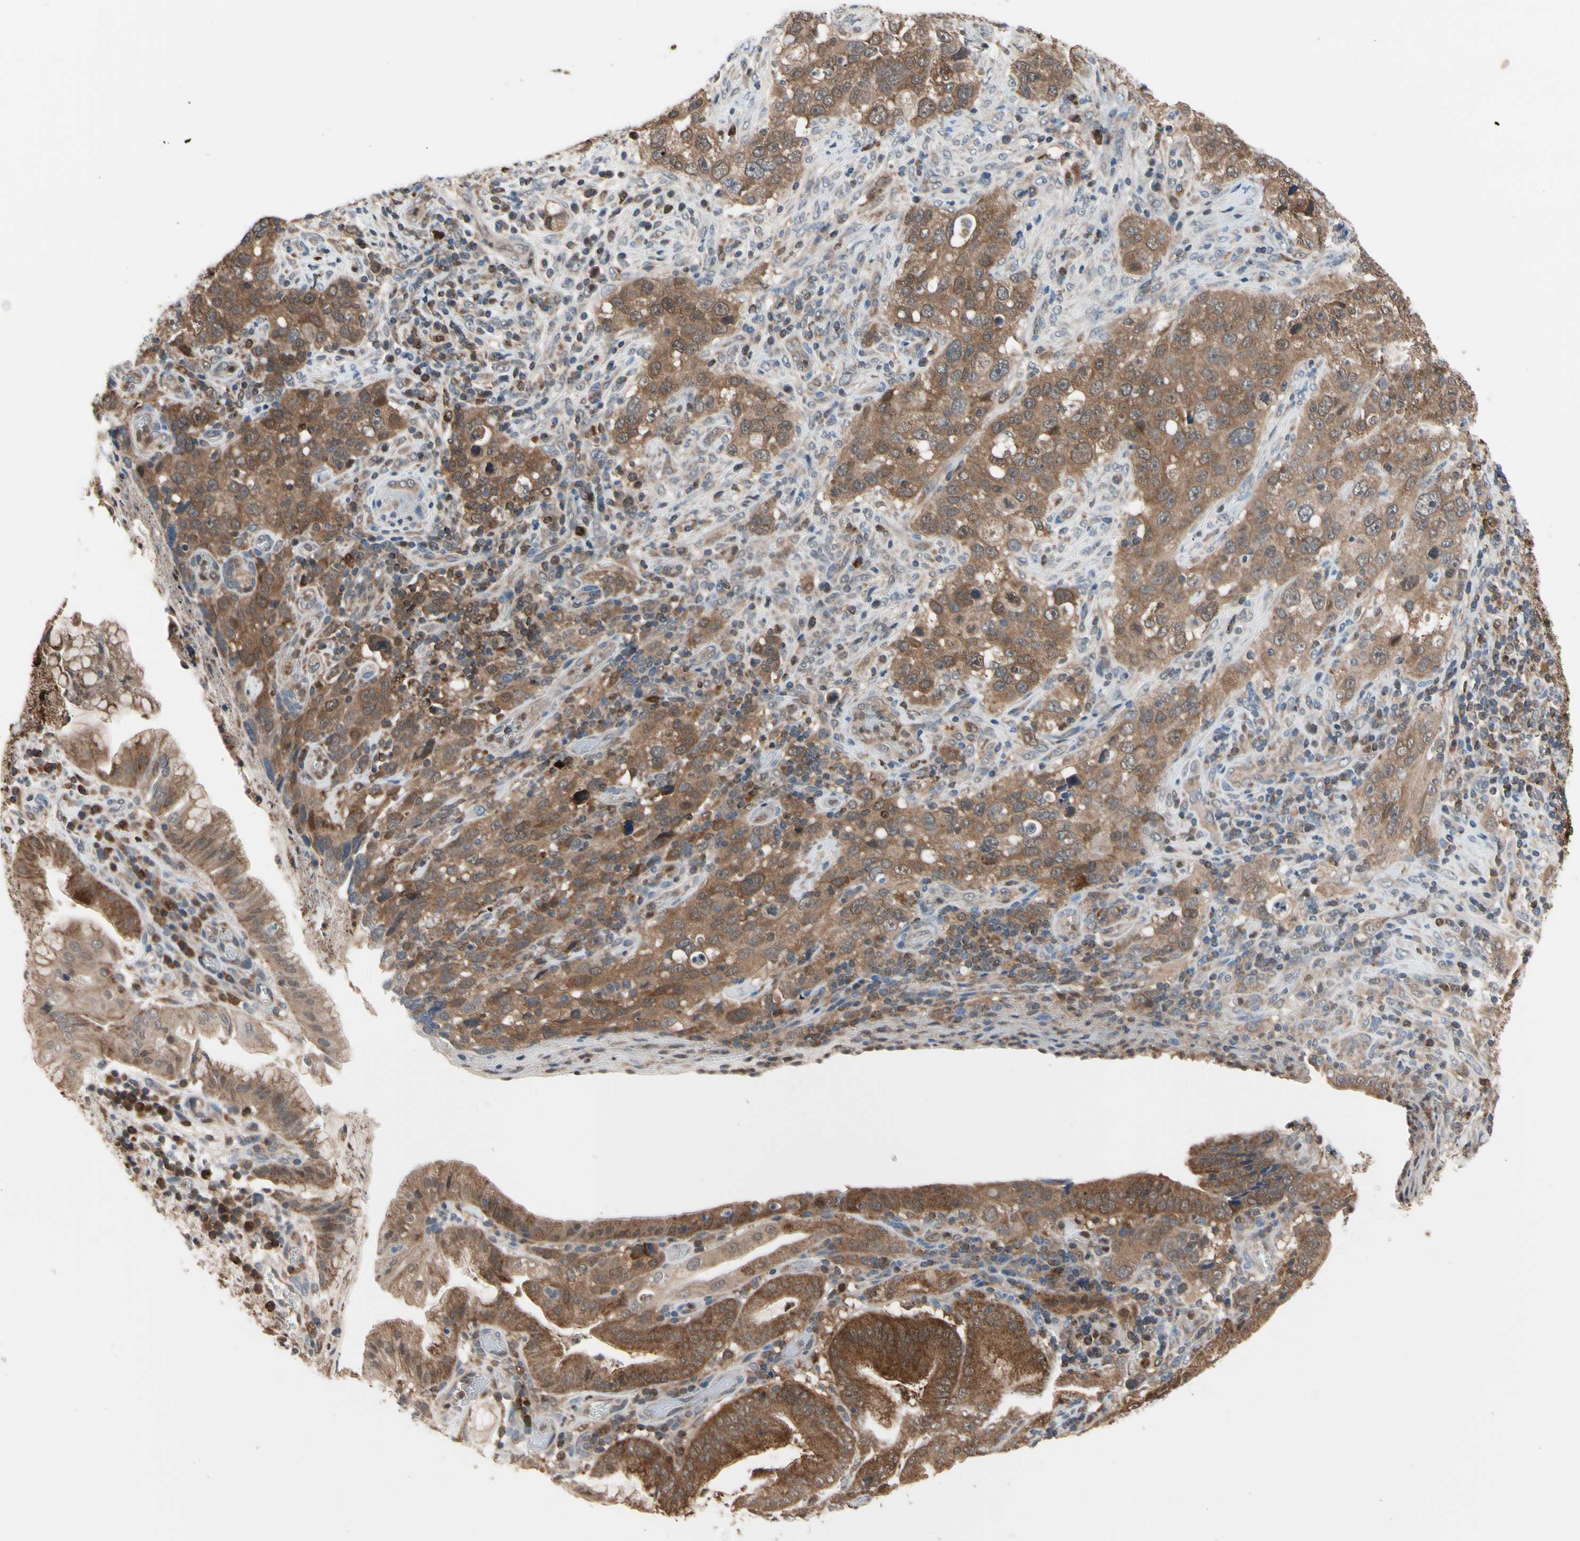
{"staining": {"intensity": "strong", "quantity": ">75%", "location": "cytoplasmic/membranous"}, "tissue": "stomach cancer", "cell_type": "Tumor cells", "image_type": "cancer", "snomed": [{"axis": "morphology", "description": "Normal tissue, NOS"}, {"axis": "morphology", "description": "Adenocarcinoma, NOS"}, {"axis": "topography", "description": "Stomach"}], "caption": "An immunohistochemistry image of tumor tissue is shown. Protein staining in brown labels strong cytoplasmic/membranous positivity in stomach cancer within tumor cells.", "gene": "MTHFS", "patient": {"sex": "male", "age": 48}}